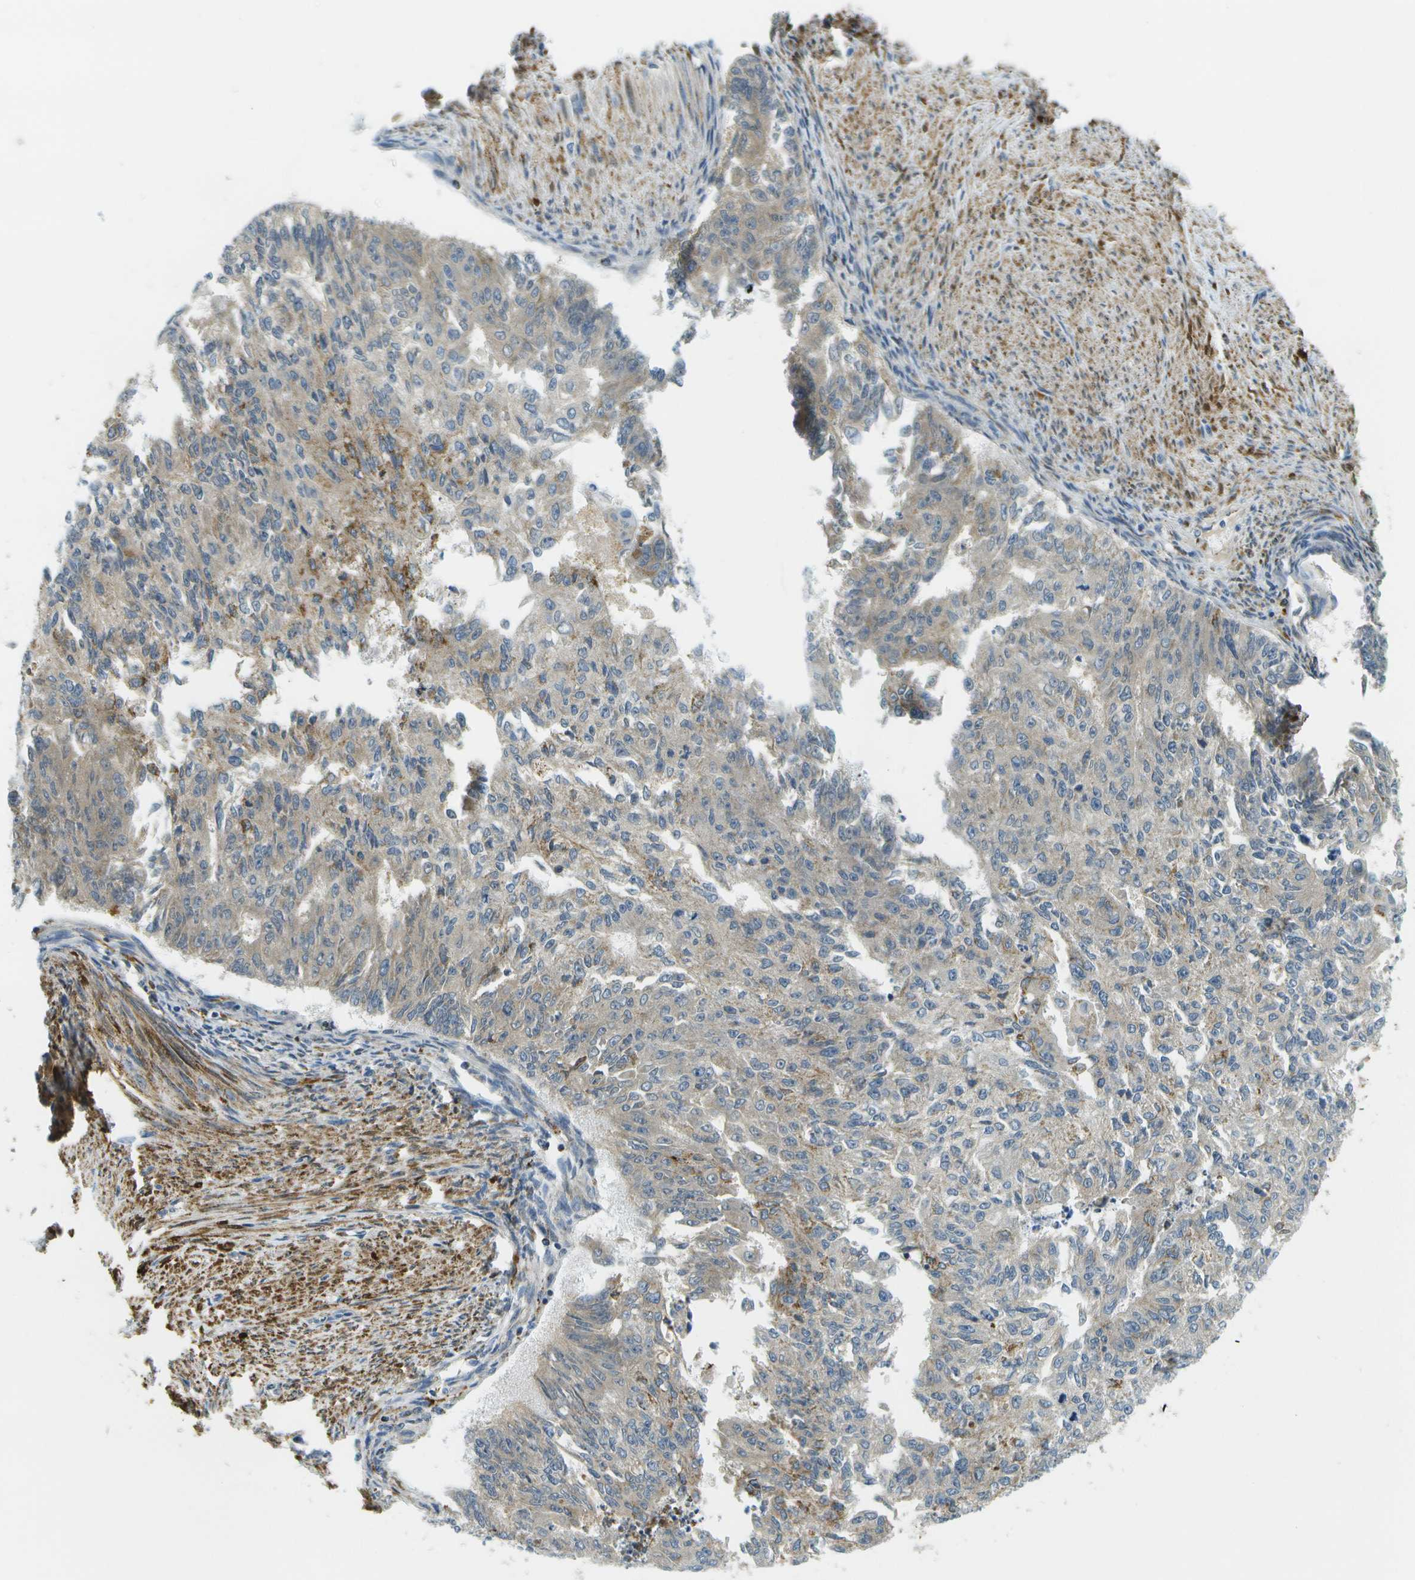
{"staining": {"intensity": "negative", "quantity": "none", "location": "none"}, "tissue": "endometrial cancer", "cell_type": "Tumor cells", "image_type": "cancer", "snomed": [{"axis": "morphology", "description": "Adenocarcinoma, NOS"}, {"axis": "topography", "description": "Endometrium"}], "caption": "Tumor cells are negative for protein expression in human endometrial adenocarcinoma.", "gene": "HLCS", "patient": {"sex": "female", "age": 32}}